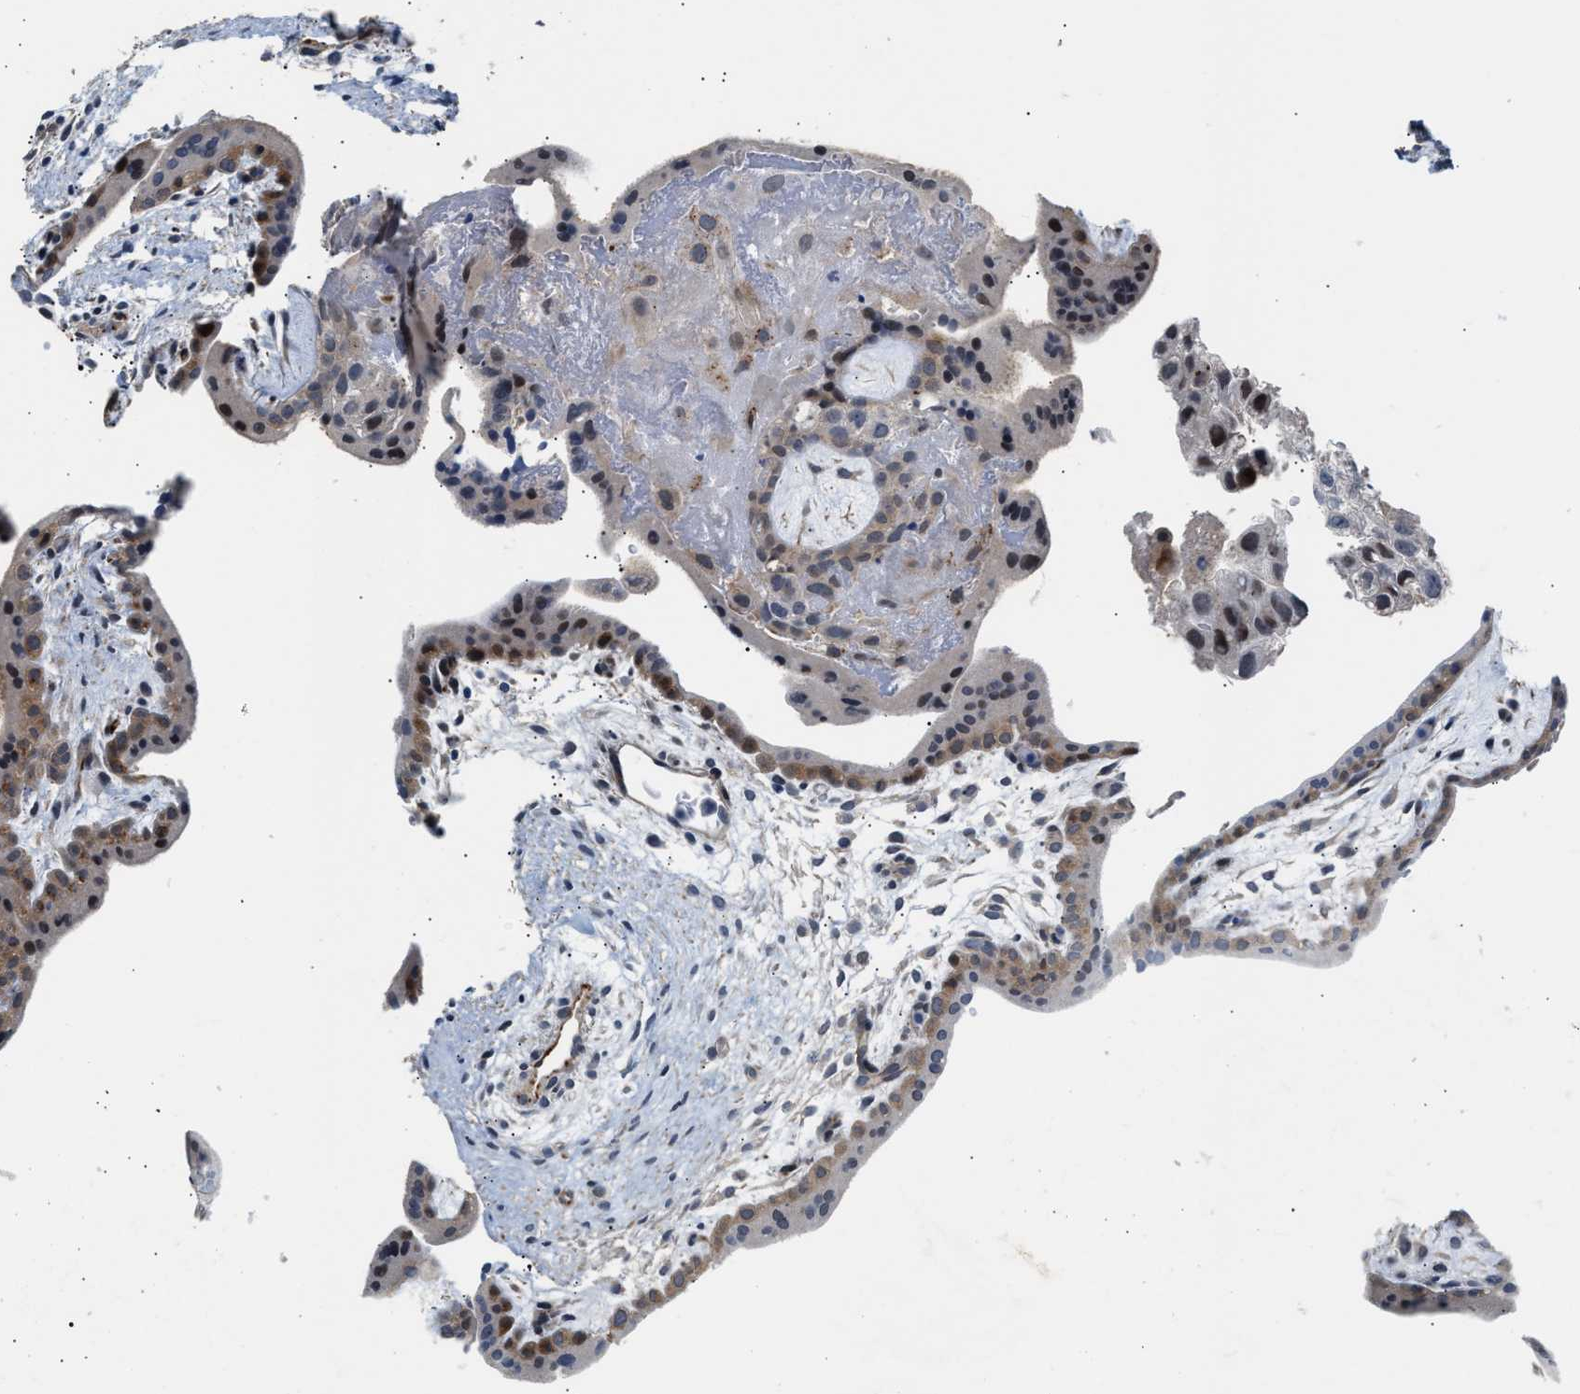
{"staining": {"intensity": "moderate", "quantity": ">75%", "location": "cytoplasmic/membranous,nuclear"}, "tissue": "placenta", "cell_type": "Trophoblastic cells", "image_type": "normal", "snomed": [{"axis": "morphology", "description": "Normal tissue, NOS"}, {"axis": "topography", "description": "Placenta"}], "caption": "A histopathology image of placenta stained for a protein displays moderate cytoplasmic/membranous,nuclear brown staining in trophoblastic cells.", "gene": "PPM1H", "patient": {"sex": "female", "age": 35}}